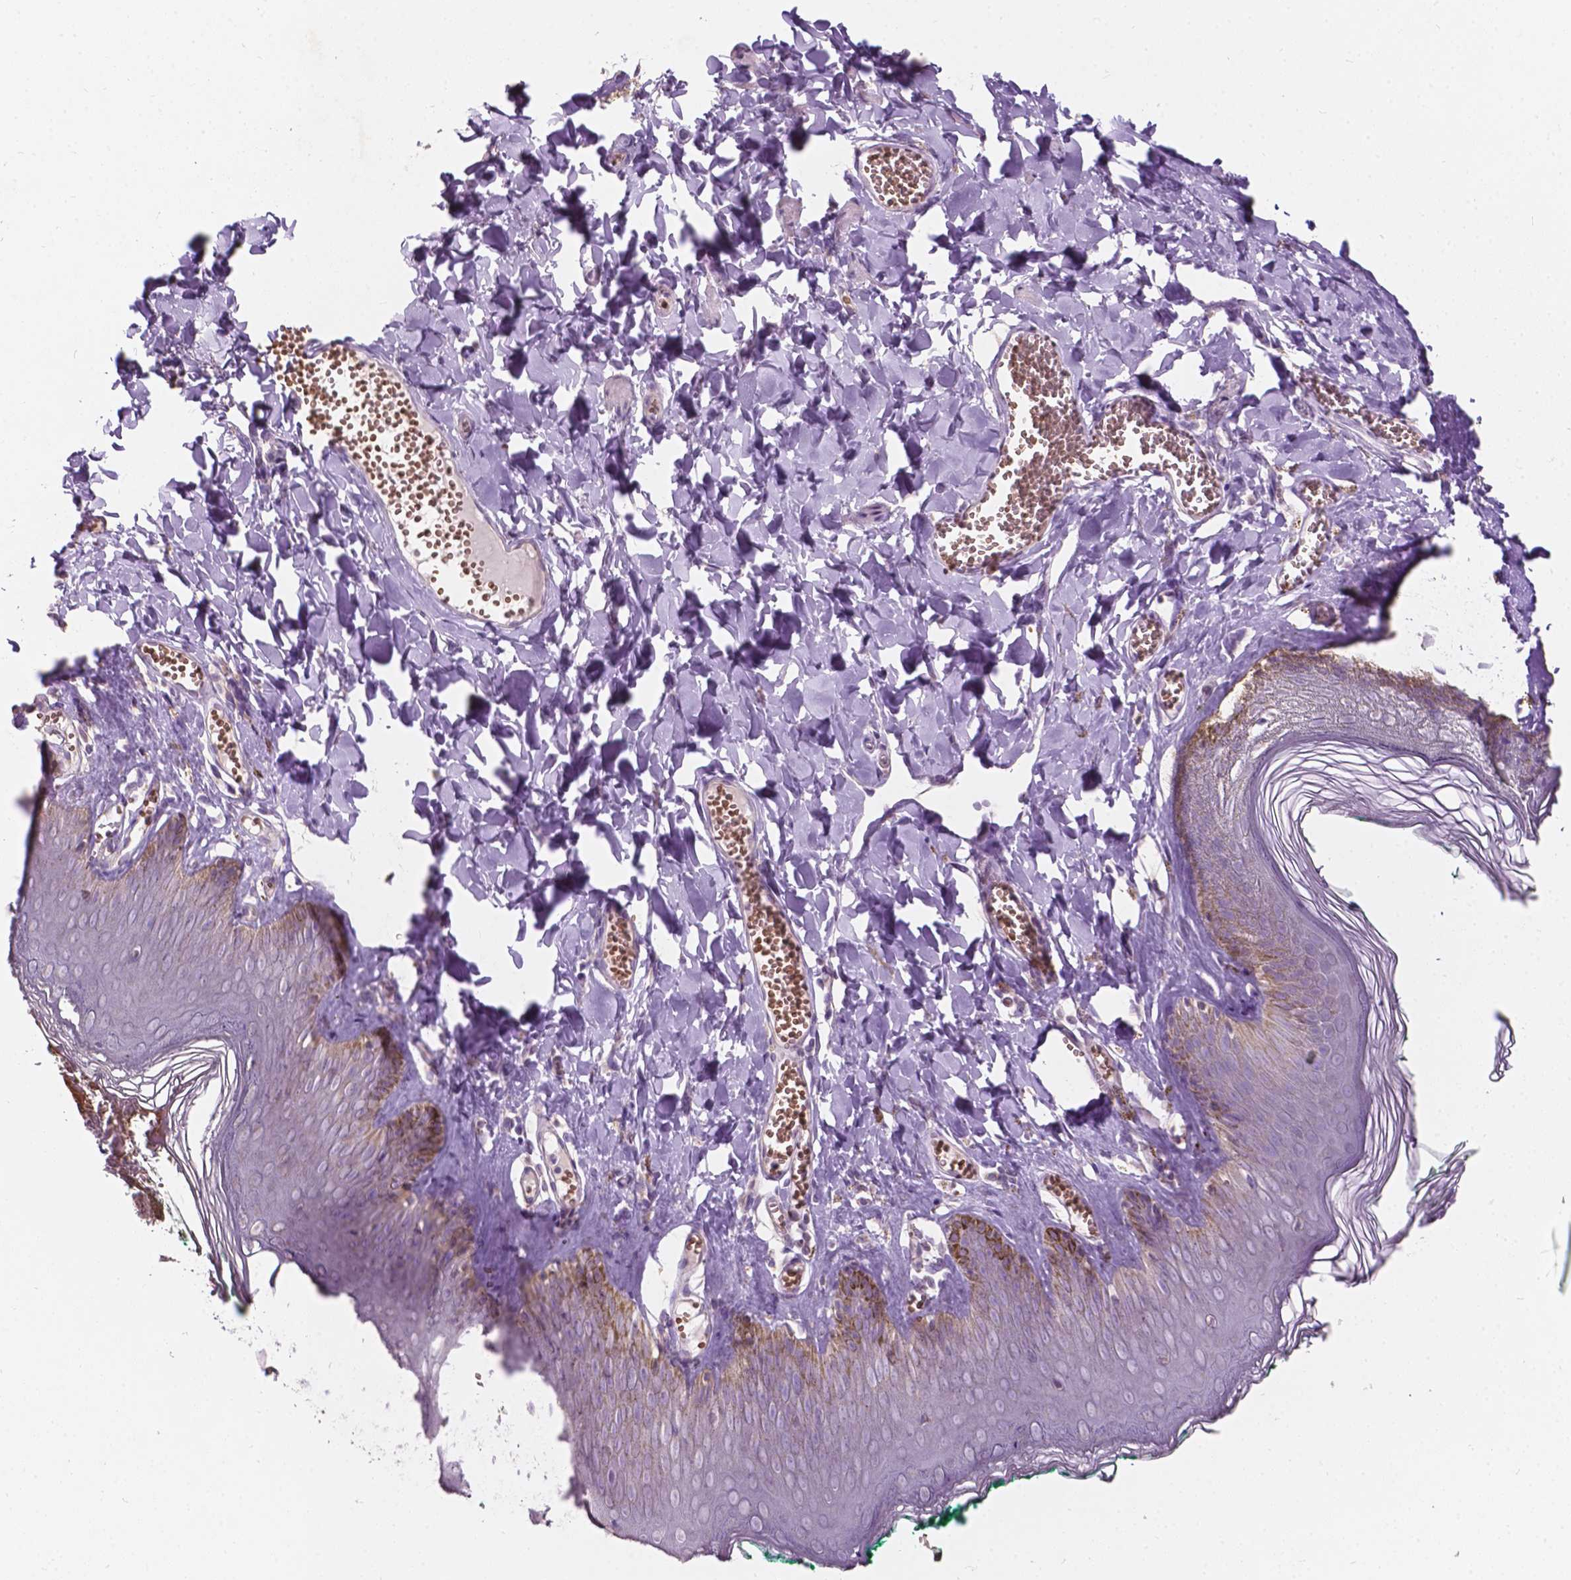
{"staining": {"intensity": "moderate", "quantity": "<25%", "location": "cytoplasmic/membranous"}, "tissue": "skin", "cell_type": "Epidermal cells", "image_type": "normal", "snomed": [{"axis": "morphology", "description": "Normal tissue, NOS"}, {"axis": "topography", "description": "Vulva"}, {"axis": "topography", "description": "Peripheral nerve tissue"}], "caption": "Immunohistochemistry (IHC) (DAB (3,3'-diaminobenzidine)) staining of benign human skin shows moderate cytoplasmic/membranous protein staining in approximately <25% of epidermal cells.", "gene": "NDUFS1", "patient": {"sex": "female", "age": 66}}